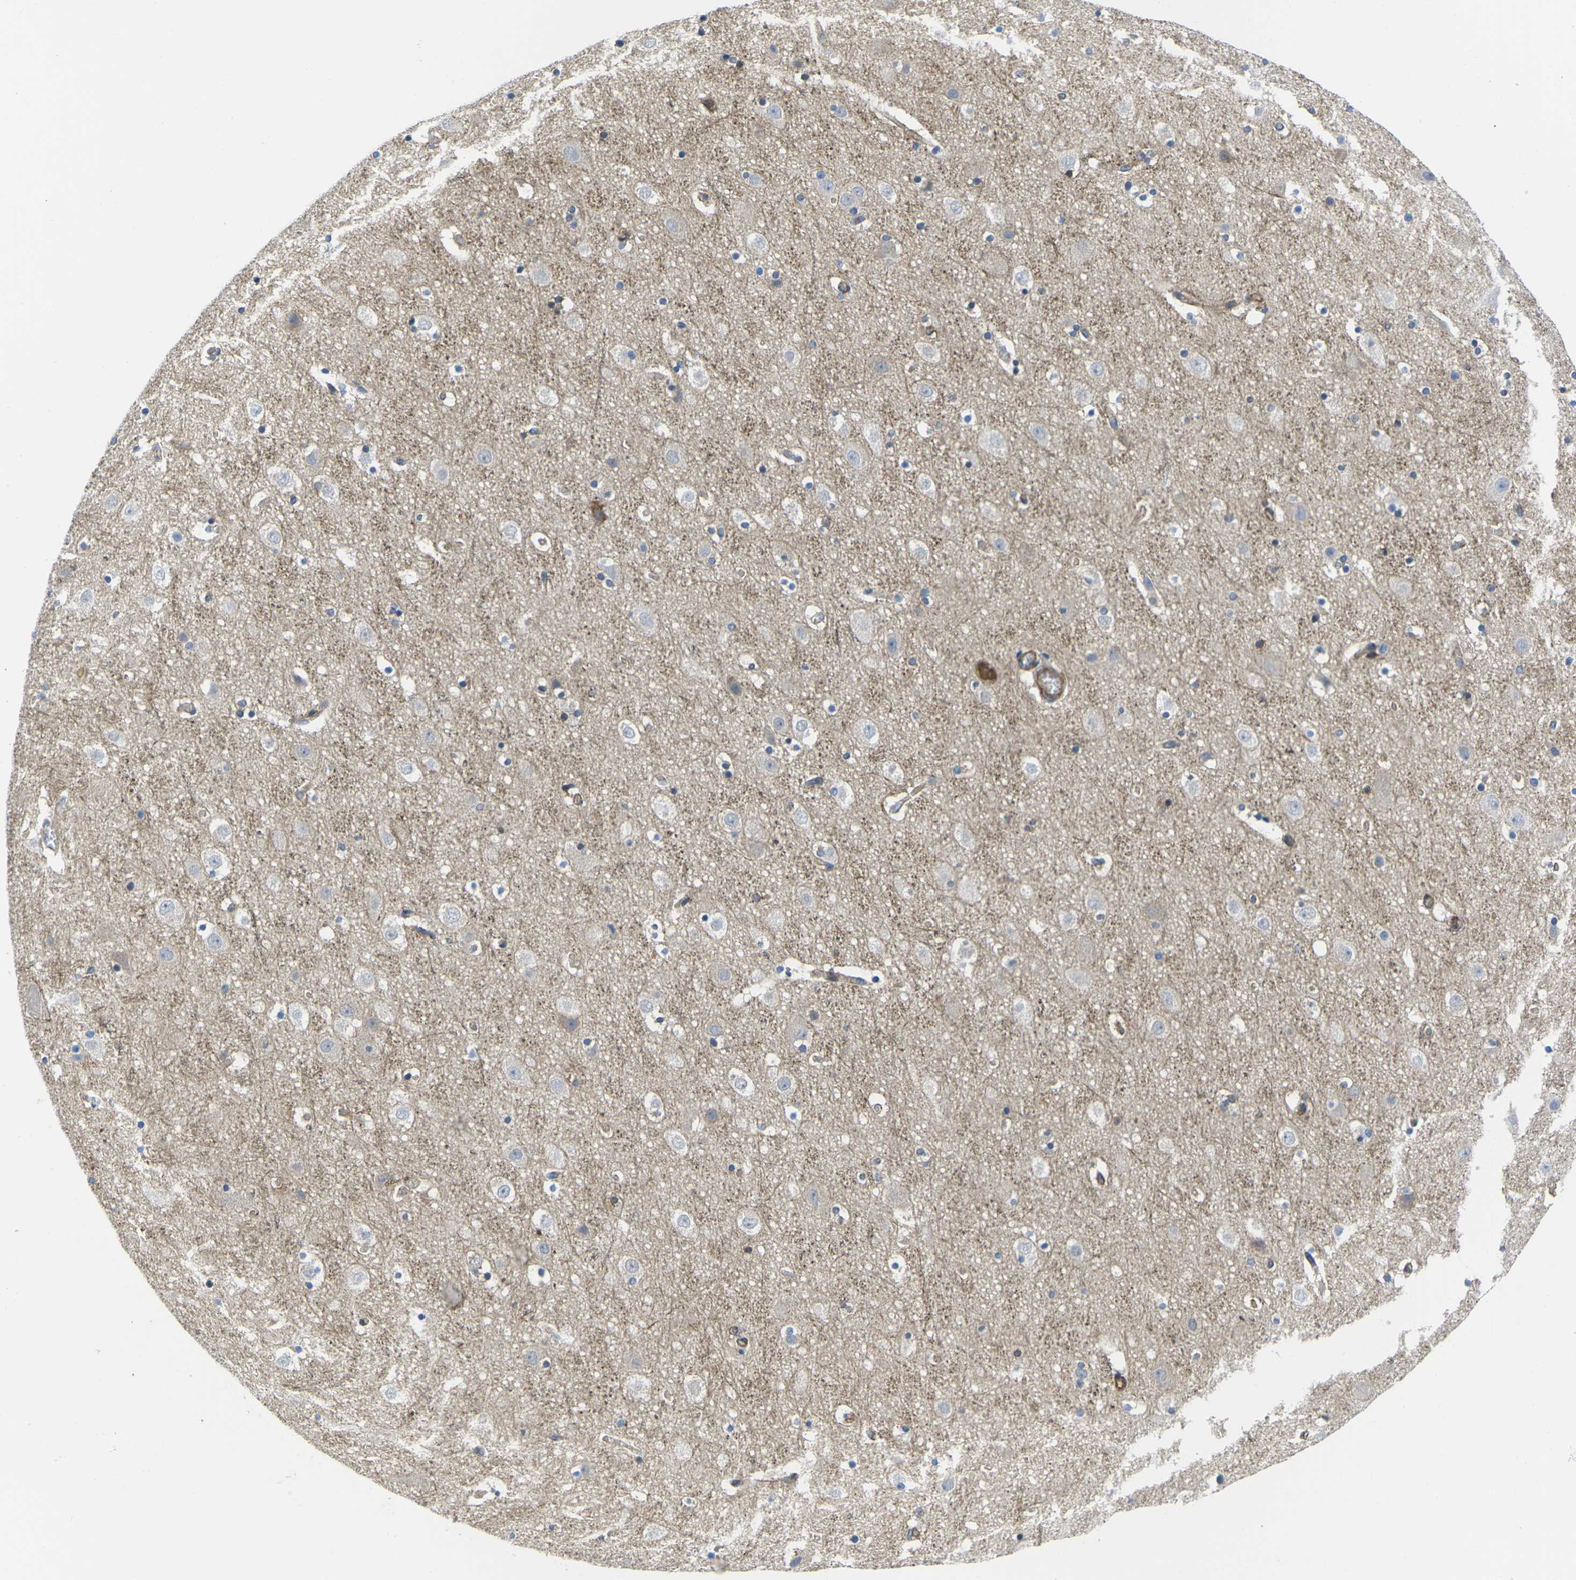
{"staining": {"intensity": "moderate", "quantity": "25%-75%", "location": "cytoplasmic/membranous"}, "tissue": "cerebral cortex", "cell_type": "Endothelial cells", "image_type": "normal", "snomed": [{"axis": "morphology", "description": "Normal tissue, NOS"}, {"axis": "topography", "description": "Cerebral cortex"}], "caption": "This photomicrograph demonstrates normal cerebral cortex stained with immunohistochemistry to label a protein in brown. The cytoplasmic/membranous of endothelial cells show moderate positivity for the protein. Nuclei are counter-stained blue.", "gene": "DLG1", "patient": {"sex": "male", "age": 45}}